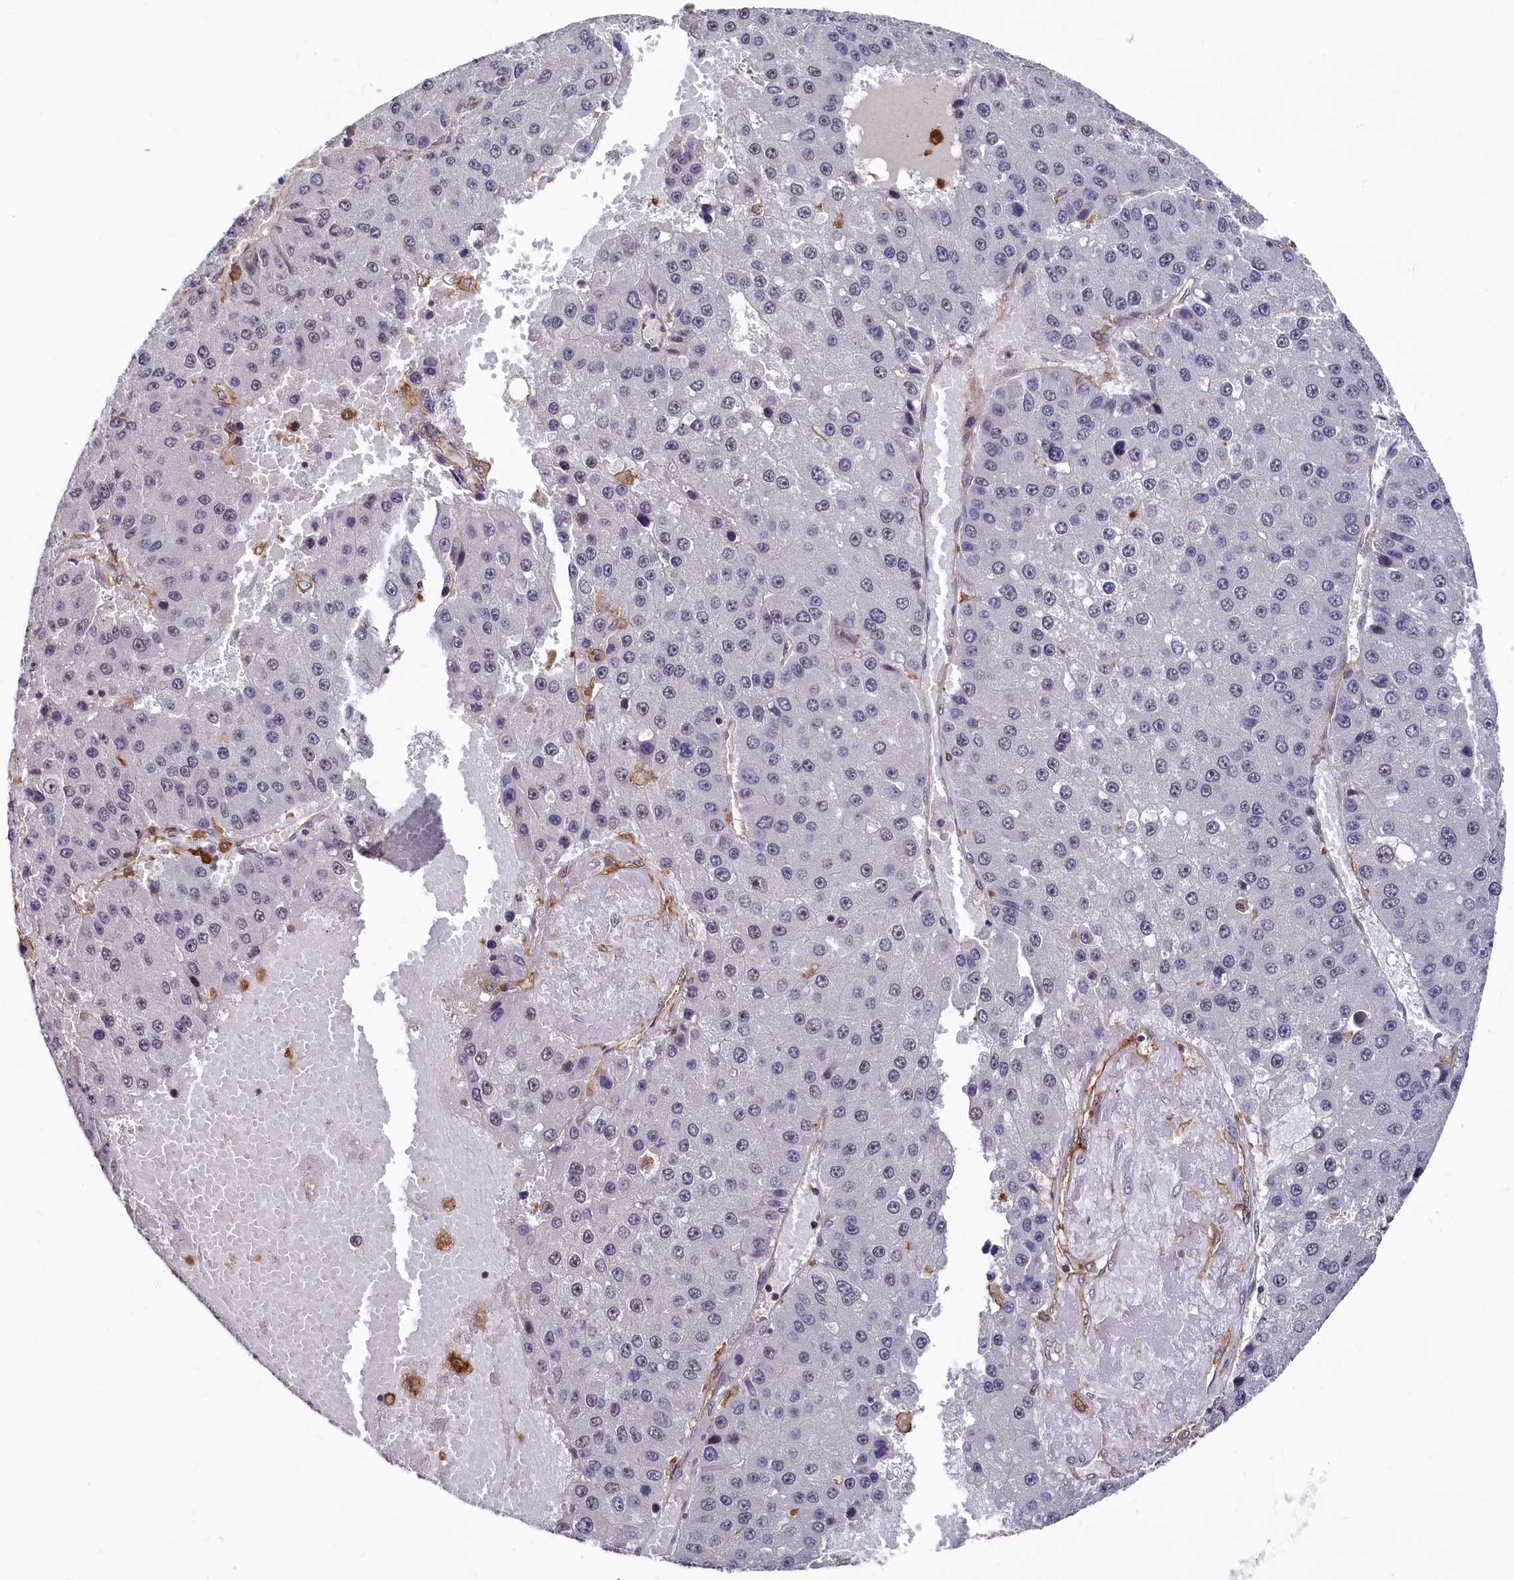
{"staining": {"intensity": "negative", "quantity": "none", "location": "none"}, "tissue": "liver cancer", "cell_type": "Tumor cells", "image_type": "cancer", "snomed": [{"axis": "morphology", "description": "Carcinoma, Hepatocellular, NOS"}, {"axis": "topography", "description": "Liver"}], "caption": "A histopathology image of hepatocellular carcinoma (liver) stained for a protein displays no brown staining in tumor cells.", "gene": "PLEKHO2", "patient": {"sex": "female", "age": 73}}